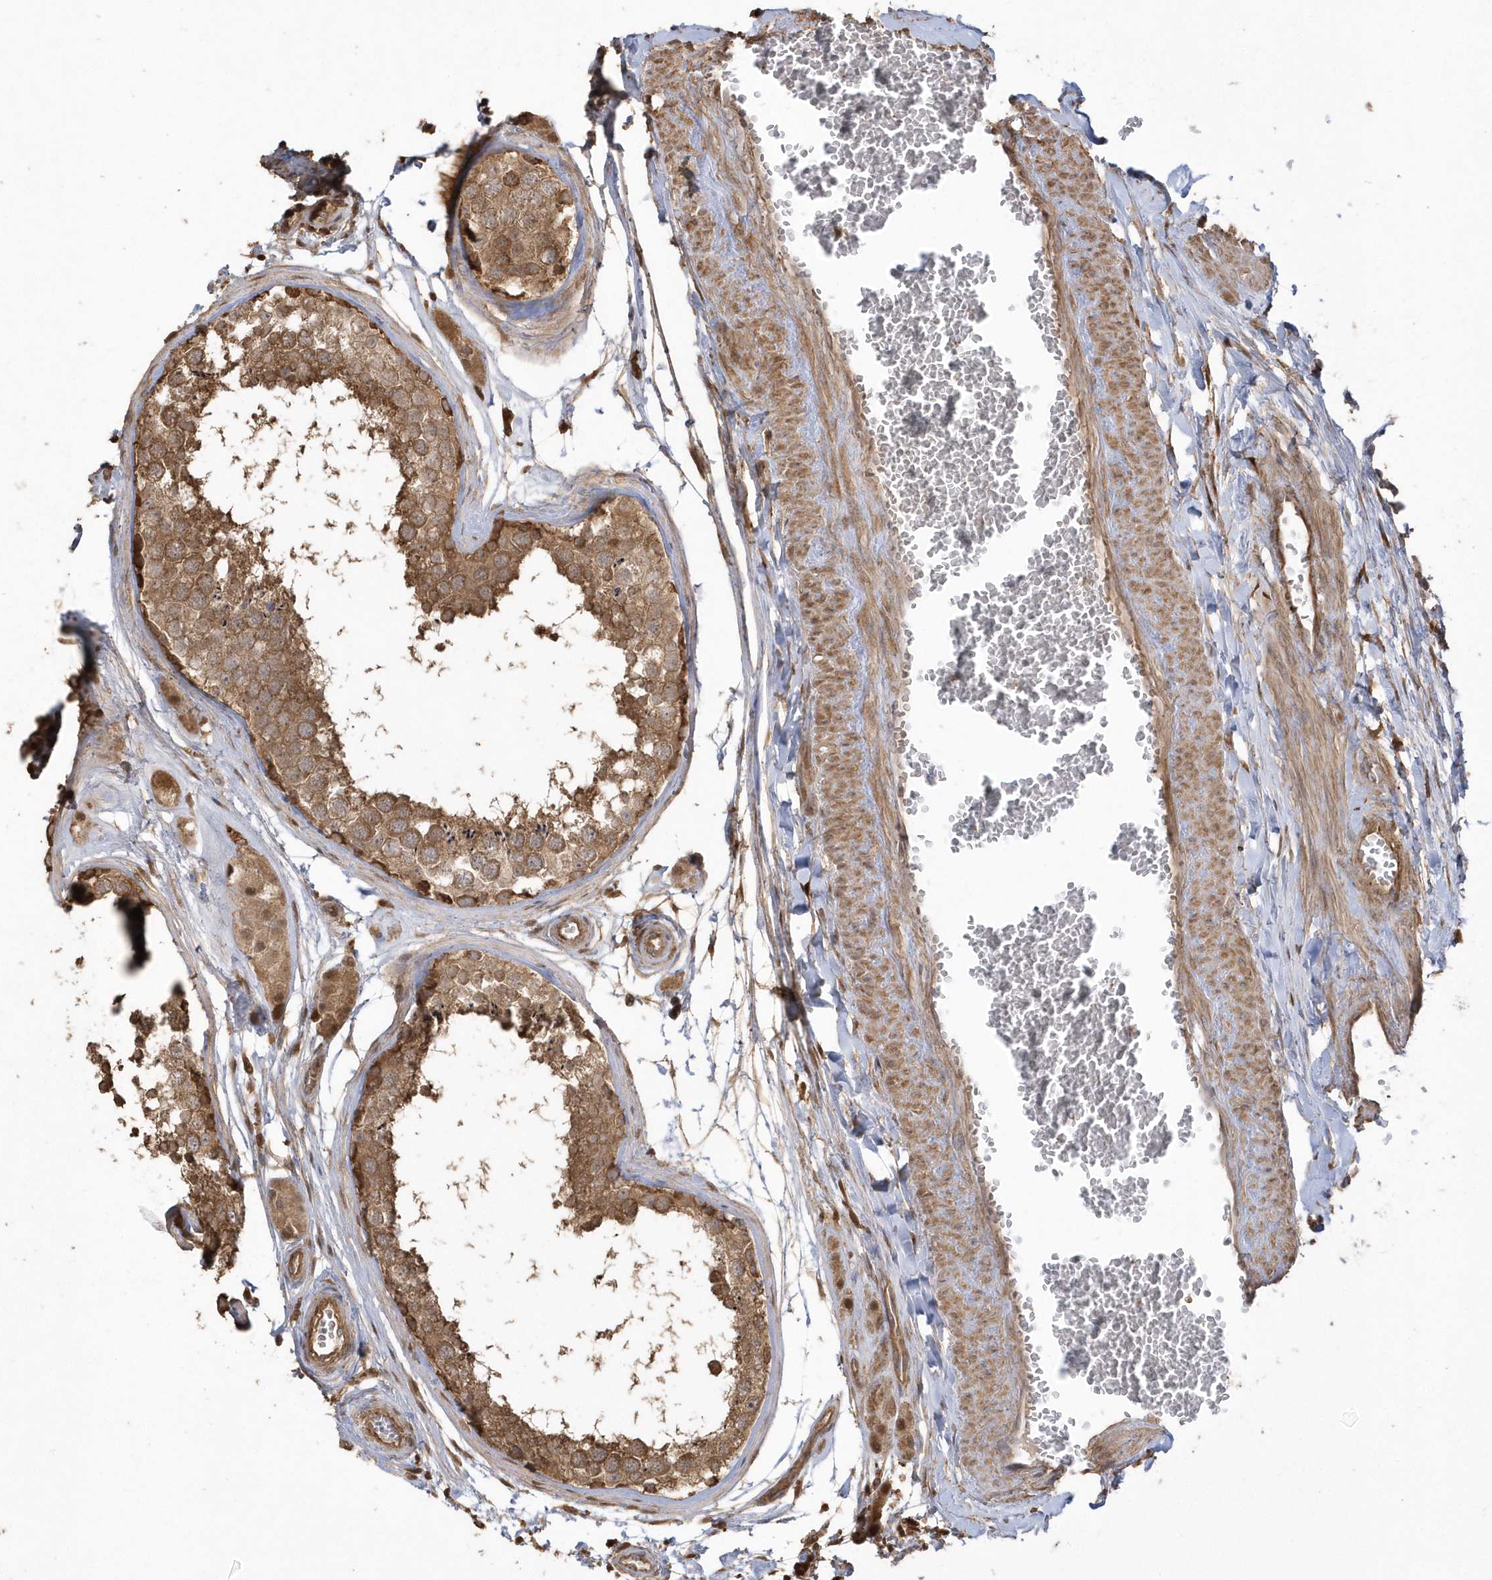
{"staining": {"intensity": "moderate", "quantity": ">75%", "location": "cytoplasmic/membranous"}, "tissue": "testis", "cell_type": "Cells in seminiferous ducts", "image_type": "normal", "snomed": [{"axis": "morphology", "description": "Normal tissue, NOS"}, {"axis": "topography", "description": "Testis"}], "caption": "Immunohistochemical staining of normal testis displays medium levels of moderate cytoplasmic/membranous positivity in about >75% of cells in seminiferous ducts.", "gene": "HNMT", "patient": {"sex": "male", "age": 56}}